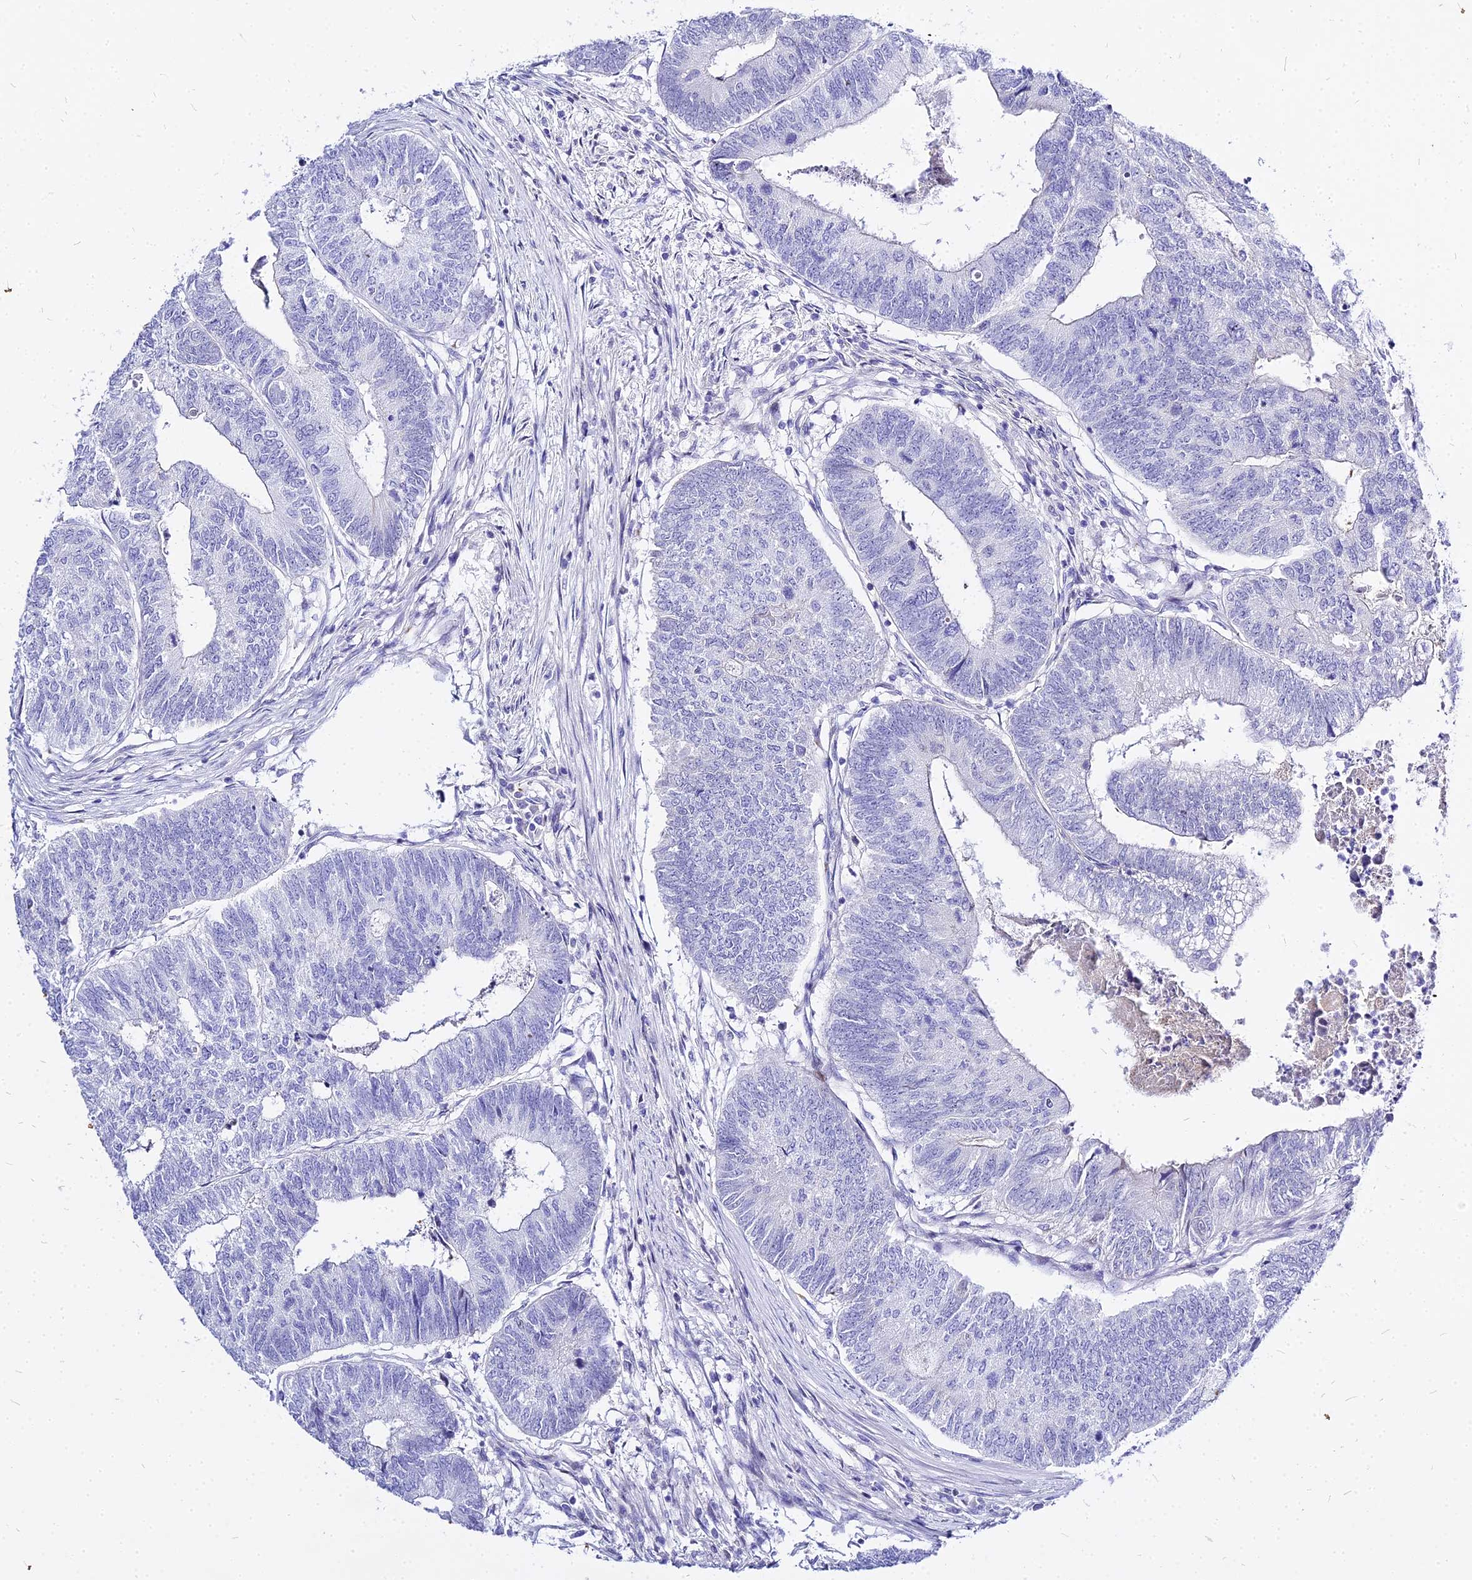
{"staining": {"intensity": "negative", "quantity": "none", "location": "none"}, "tissue": "colorectal cancer", "cell_type": "Tumor cells", "image_type": "cancer", "snomed": [{"axis": "morphology", "description": "Adenocarcinoma, NOS"}, {"axis": "topography", "description": "Colon"}], "caption": "The micrograph shows no staining of tumor cells in adenocarcinoma (colorectal).", "gene": "CARD18", "patient": {"sex": "female", "age": 67}}